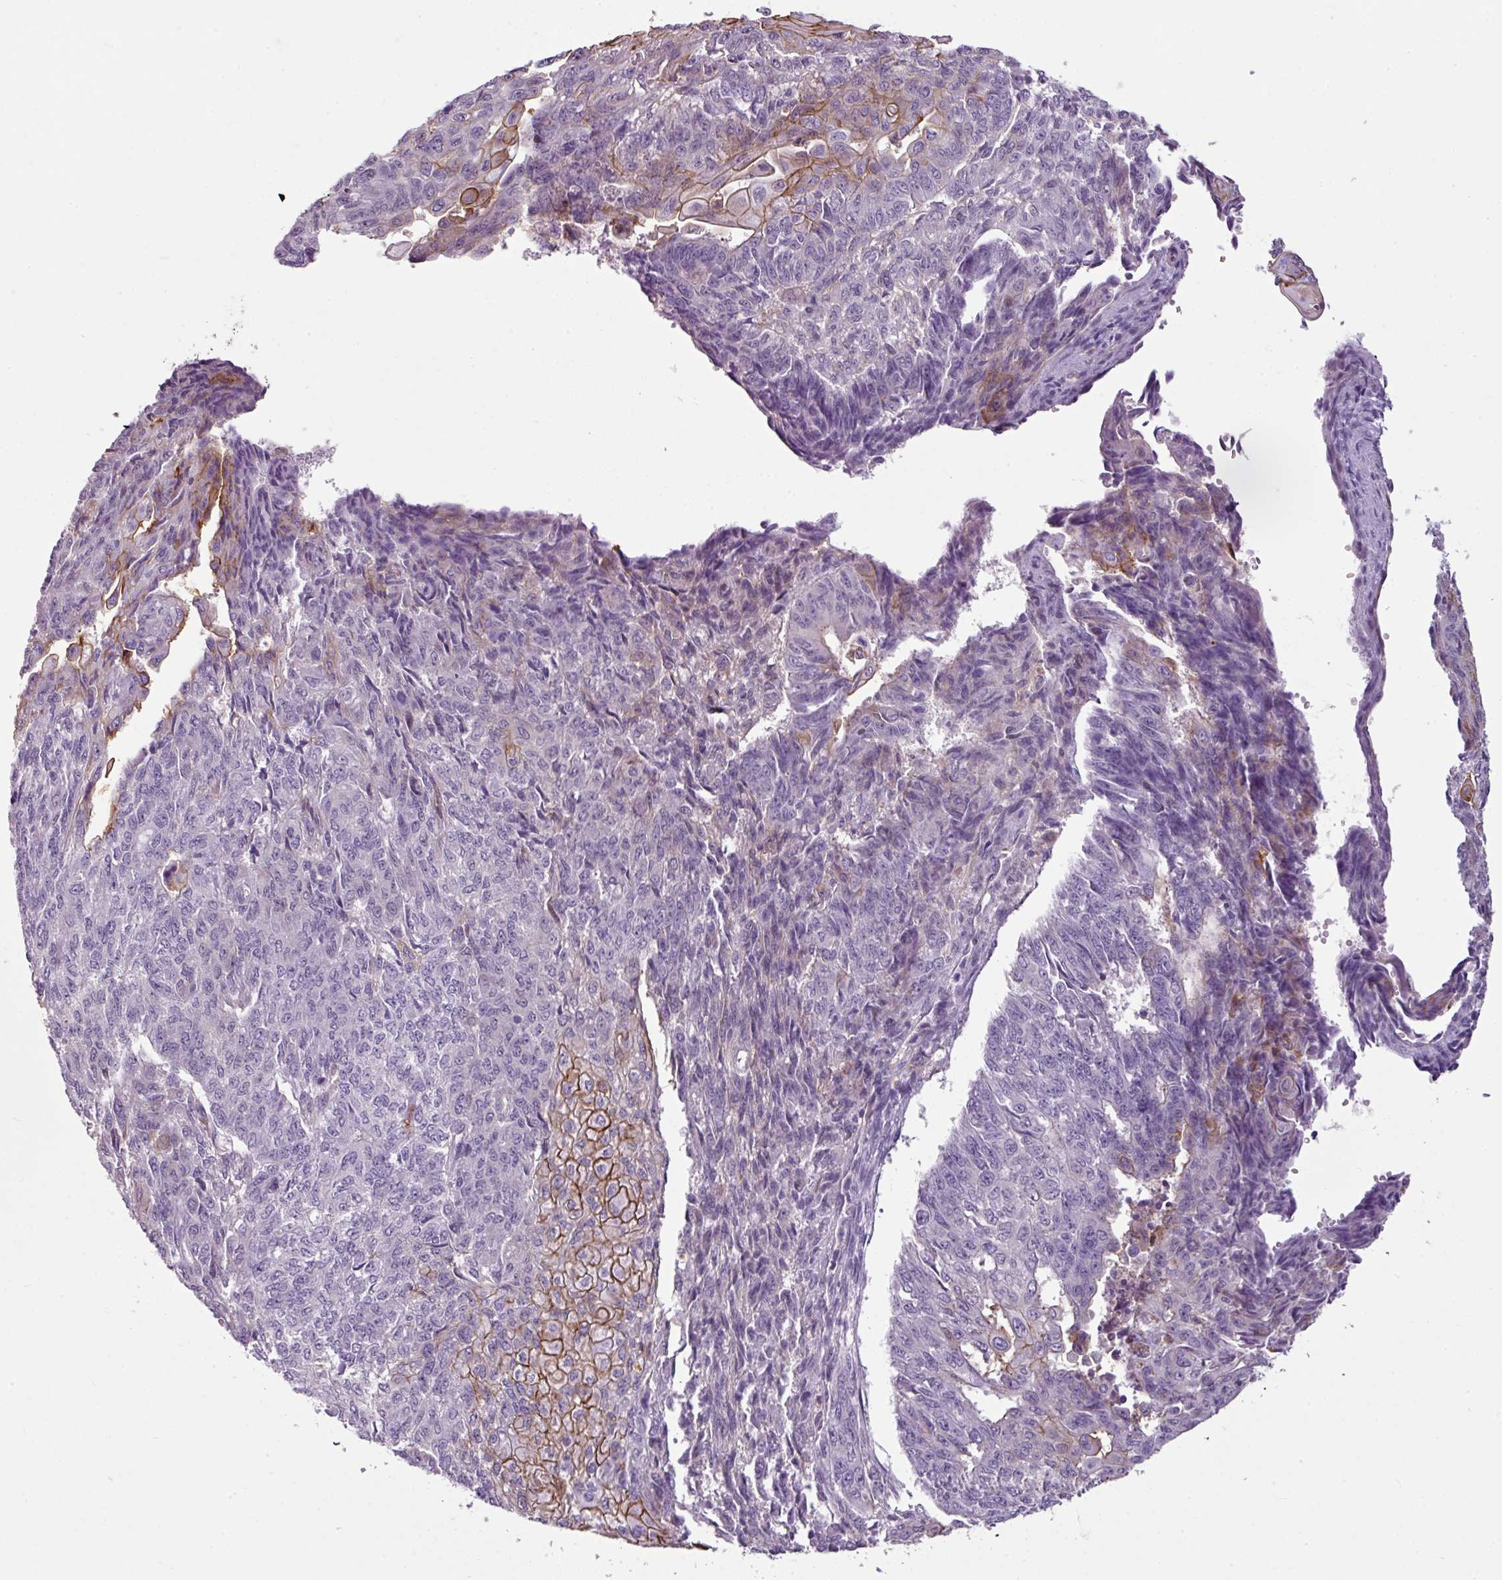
{"staining": {"intensity": "moderate", "quantity": "<25%", "location": "cytoplasmic/membranous"}, "tissue": "endometrial cancer", "cell_type": "Tumor cells", "image_type": "cancer", "snomed": [{"axis": "morphology", "description": "Adenocarcinoma, NOS"}, {"axis": "topography", "description": "Endometrium"}], "caption": "Immunohistochemistry of human endometrial adenocarcinoma displays low levels of moderate cytoplasmic/membranous staining in approximately <25% of tumor cells. (DAB = brown stain, brightfield microscopy at high magnification).", "gene": "TMEM178B", "patient": {"sex": "female", "age": 32}}